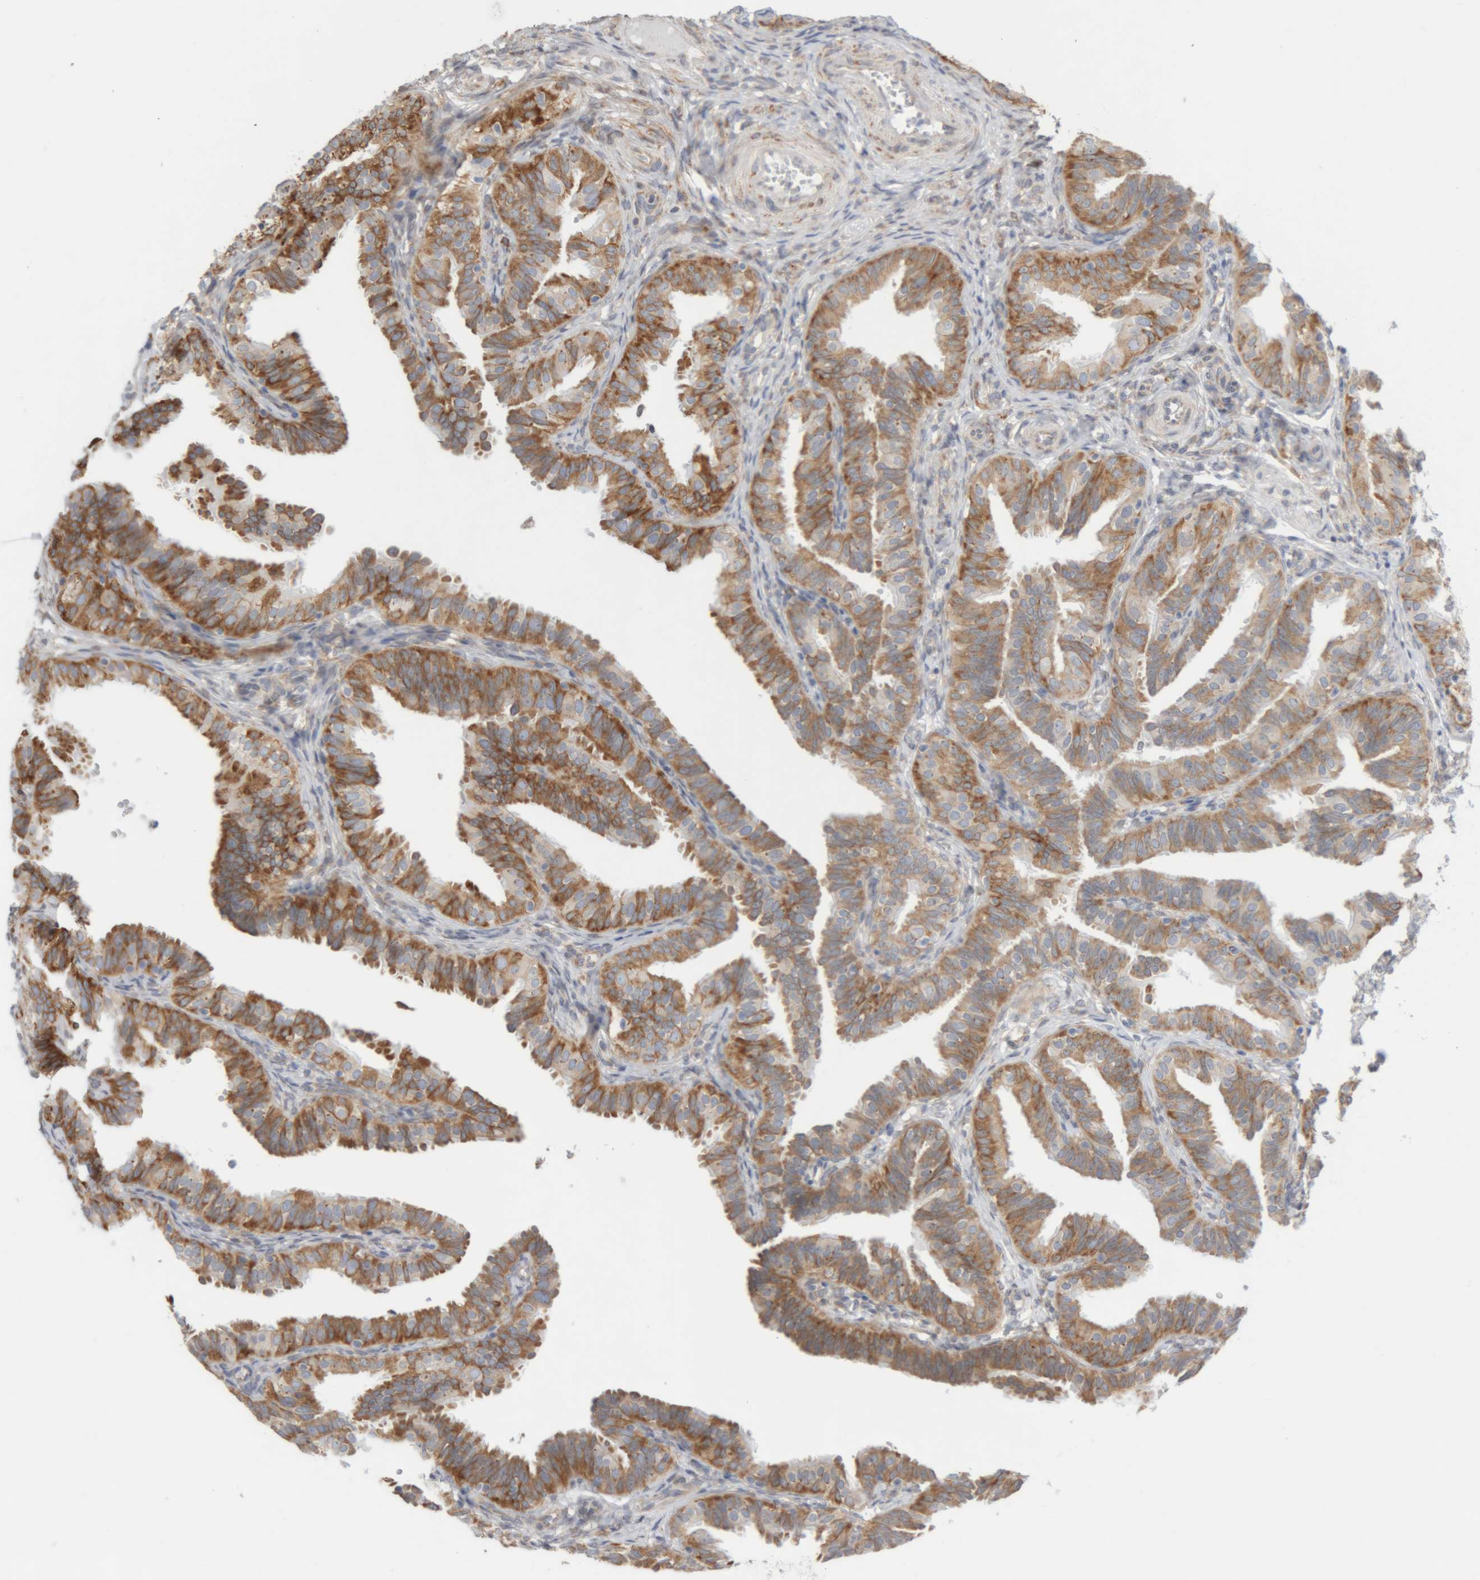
{"staining": {"intensity": "moderate", "quantity": ">75%", "location": "cytoplasmic/membranous"}, "tissue": "fallopian tube", "cell_type": "Glandular cells", "image_type": "normal", "snomed": [{"axis": "morphology", "description": "Normal tissue, NOS"}, {"axis": "topography", "description": "Fallopian tube"}], "caption": "Protein expression analysis of normal fallopian tube displays moderate cytoplasmic/membranous staining in approximately >75% of glandular cells.", "gene": "RPN2", "patient": {"sex": "female", "age": 35}}